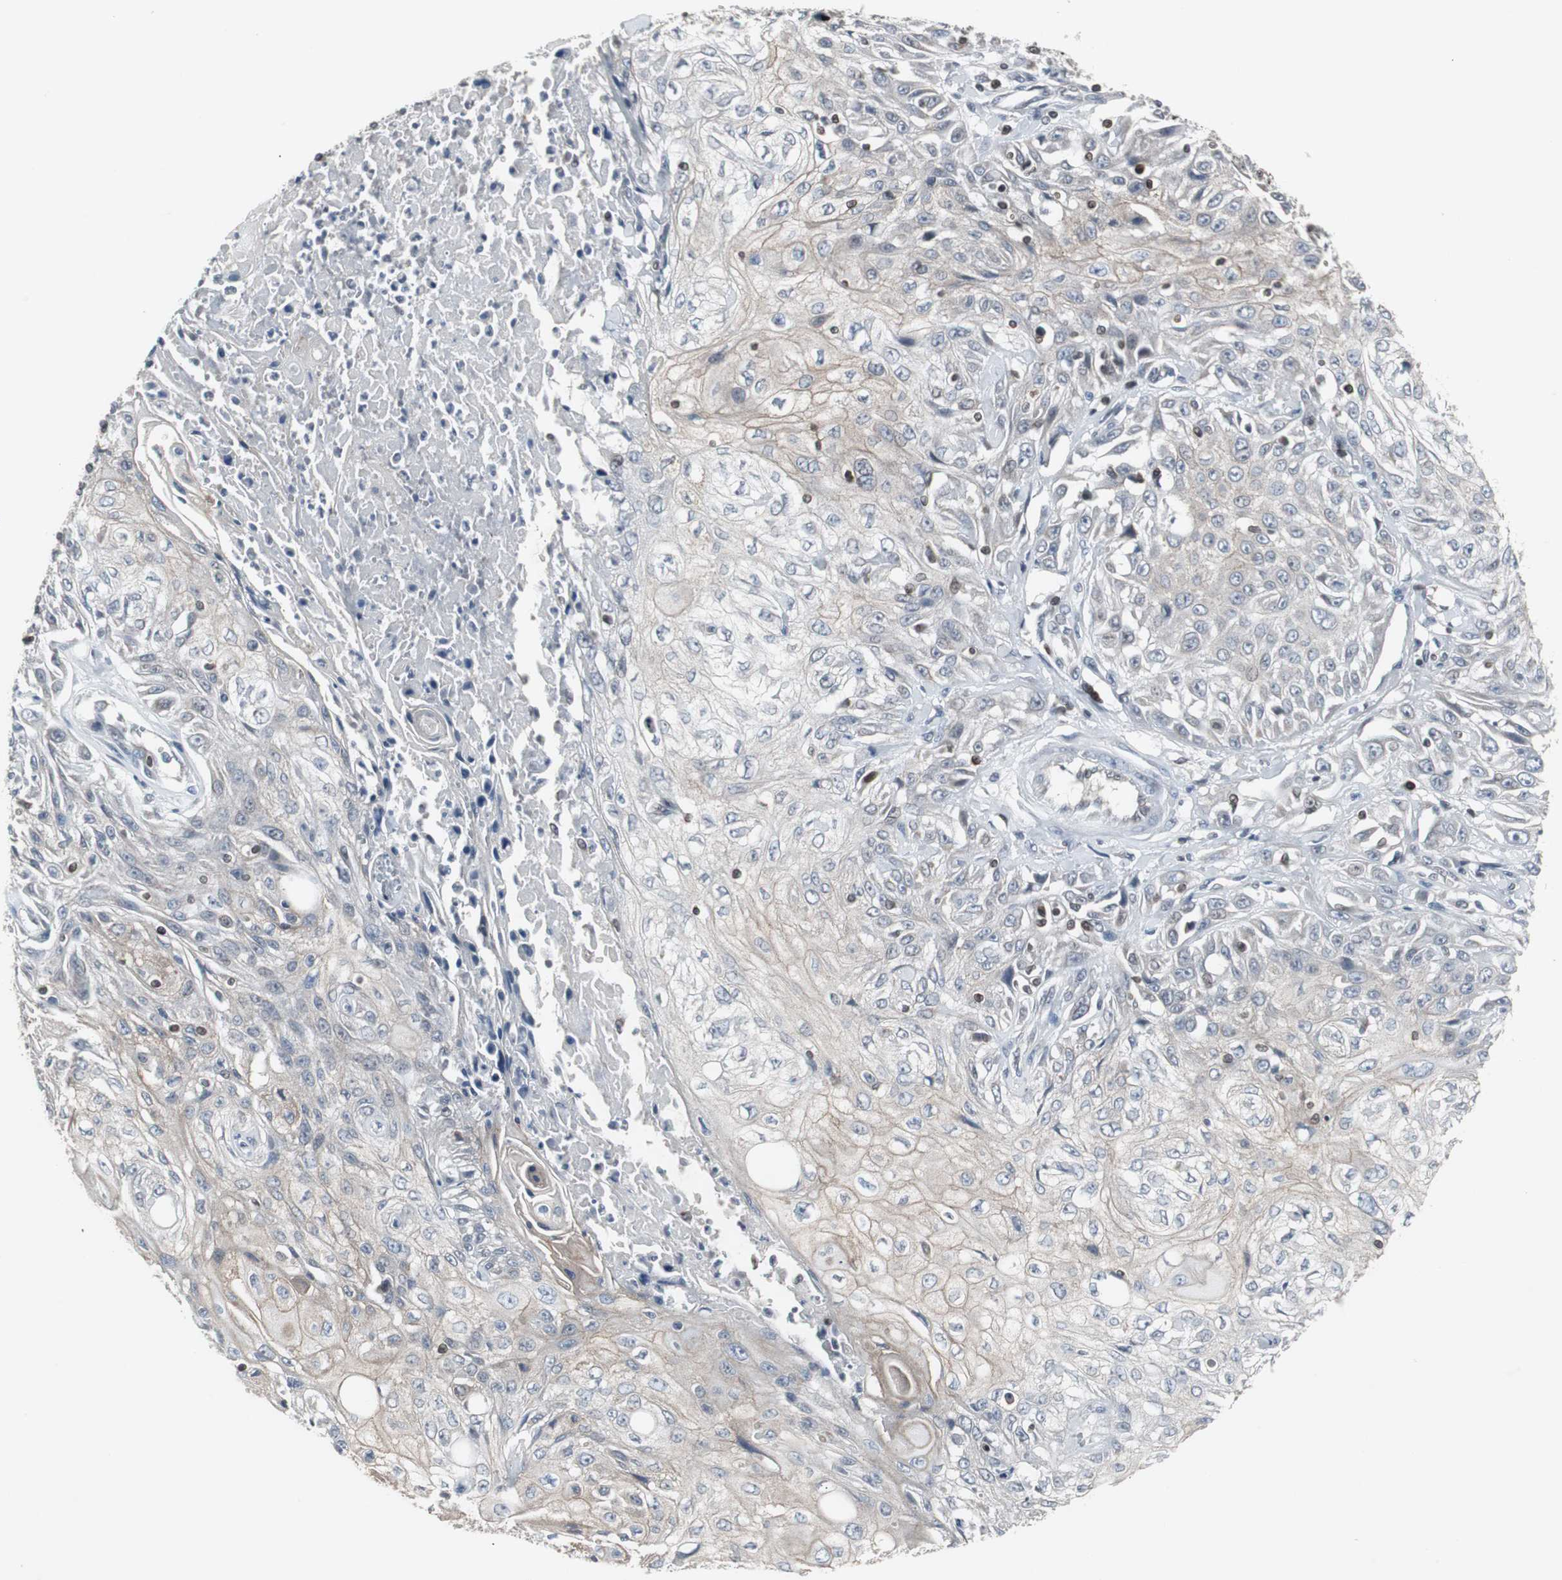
{"staining": {"intensity": "negative", "quantity": "none", "location": "none"}, "tissue": "skin cancer", "cell_type": "Tumor cells", "image_type": "cancer", "snomed": [{"axis": "morphology", "description": "Squamous cell carcinoma, NOS"}, {"axis": "topography", "description": "Skin"}], "caption": "A high-resolution image shows immunohistochemistry staining of skin squamous cell carcinoma, which shows no significant positivity in tumor cells.", "gene": "ZNF396", "patient": {"sex": "male", "age": 75}}